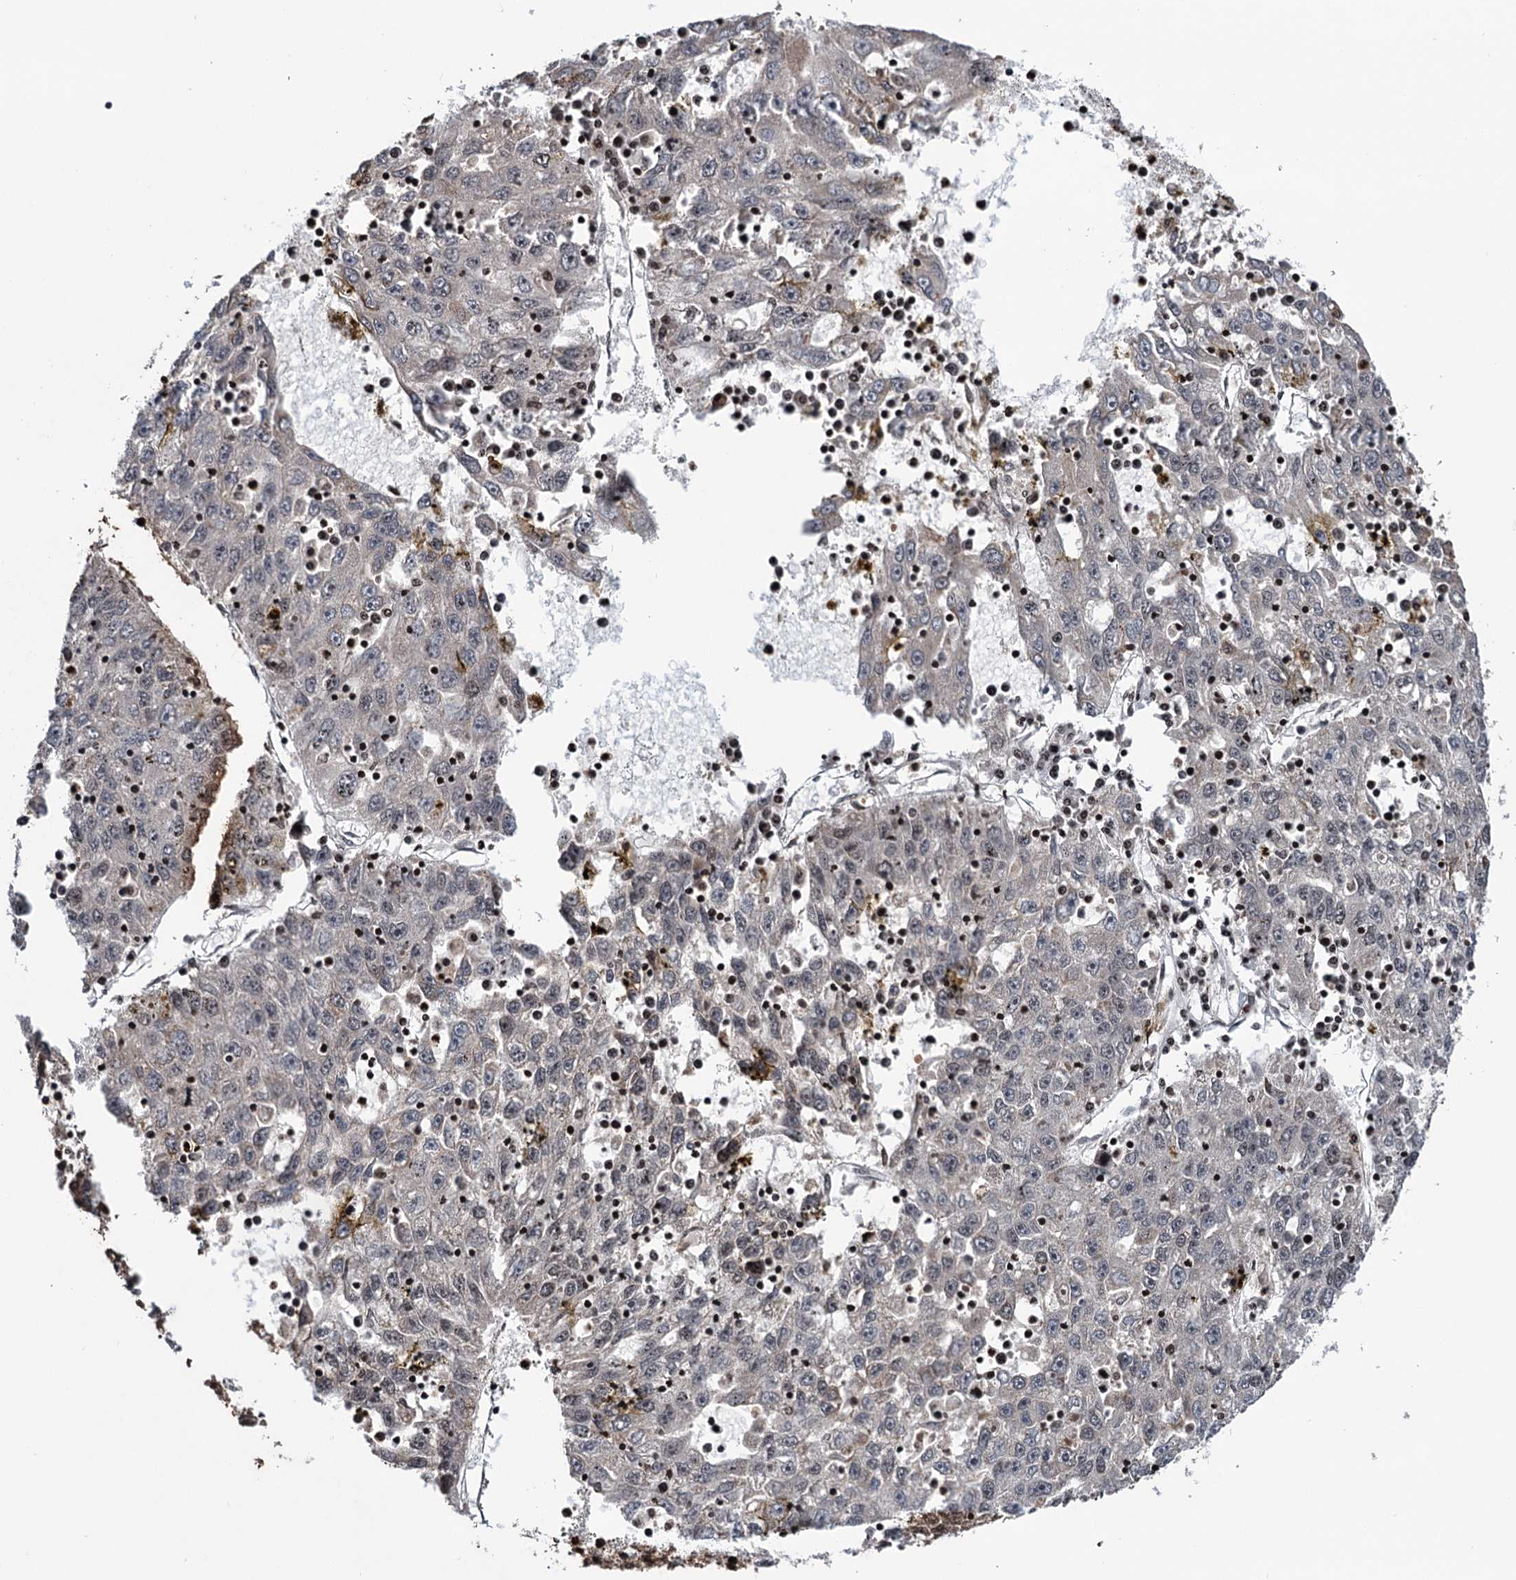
{"staining": {"intensity": "negative", "quantity": "none", "location": "none"}, "tissue": "liver cancer", "cell_type": "Tumor cells", "image_type": "cancer", "snomed": [{"axis": "morphology", "description": "Carcinoma, Hepatocellular, NOS"}, {"axis": "topography", "description": "Liver"}], "caption": "Liver hepatocellular carcinoma was stained to show a protein in brown. There is no significant staining in tumor cells.", "gene": "EYA4", "patient": {"sex": "male", "age": 49}}